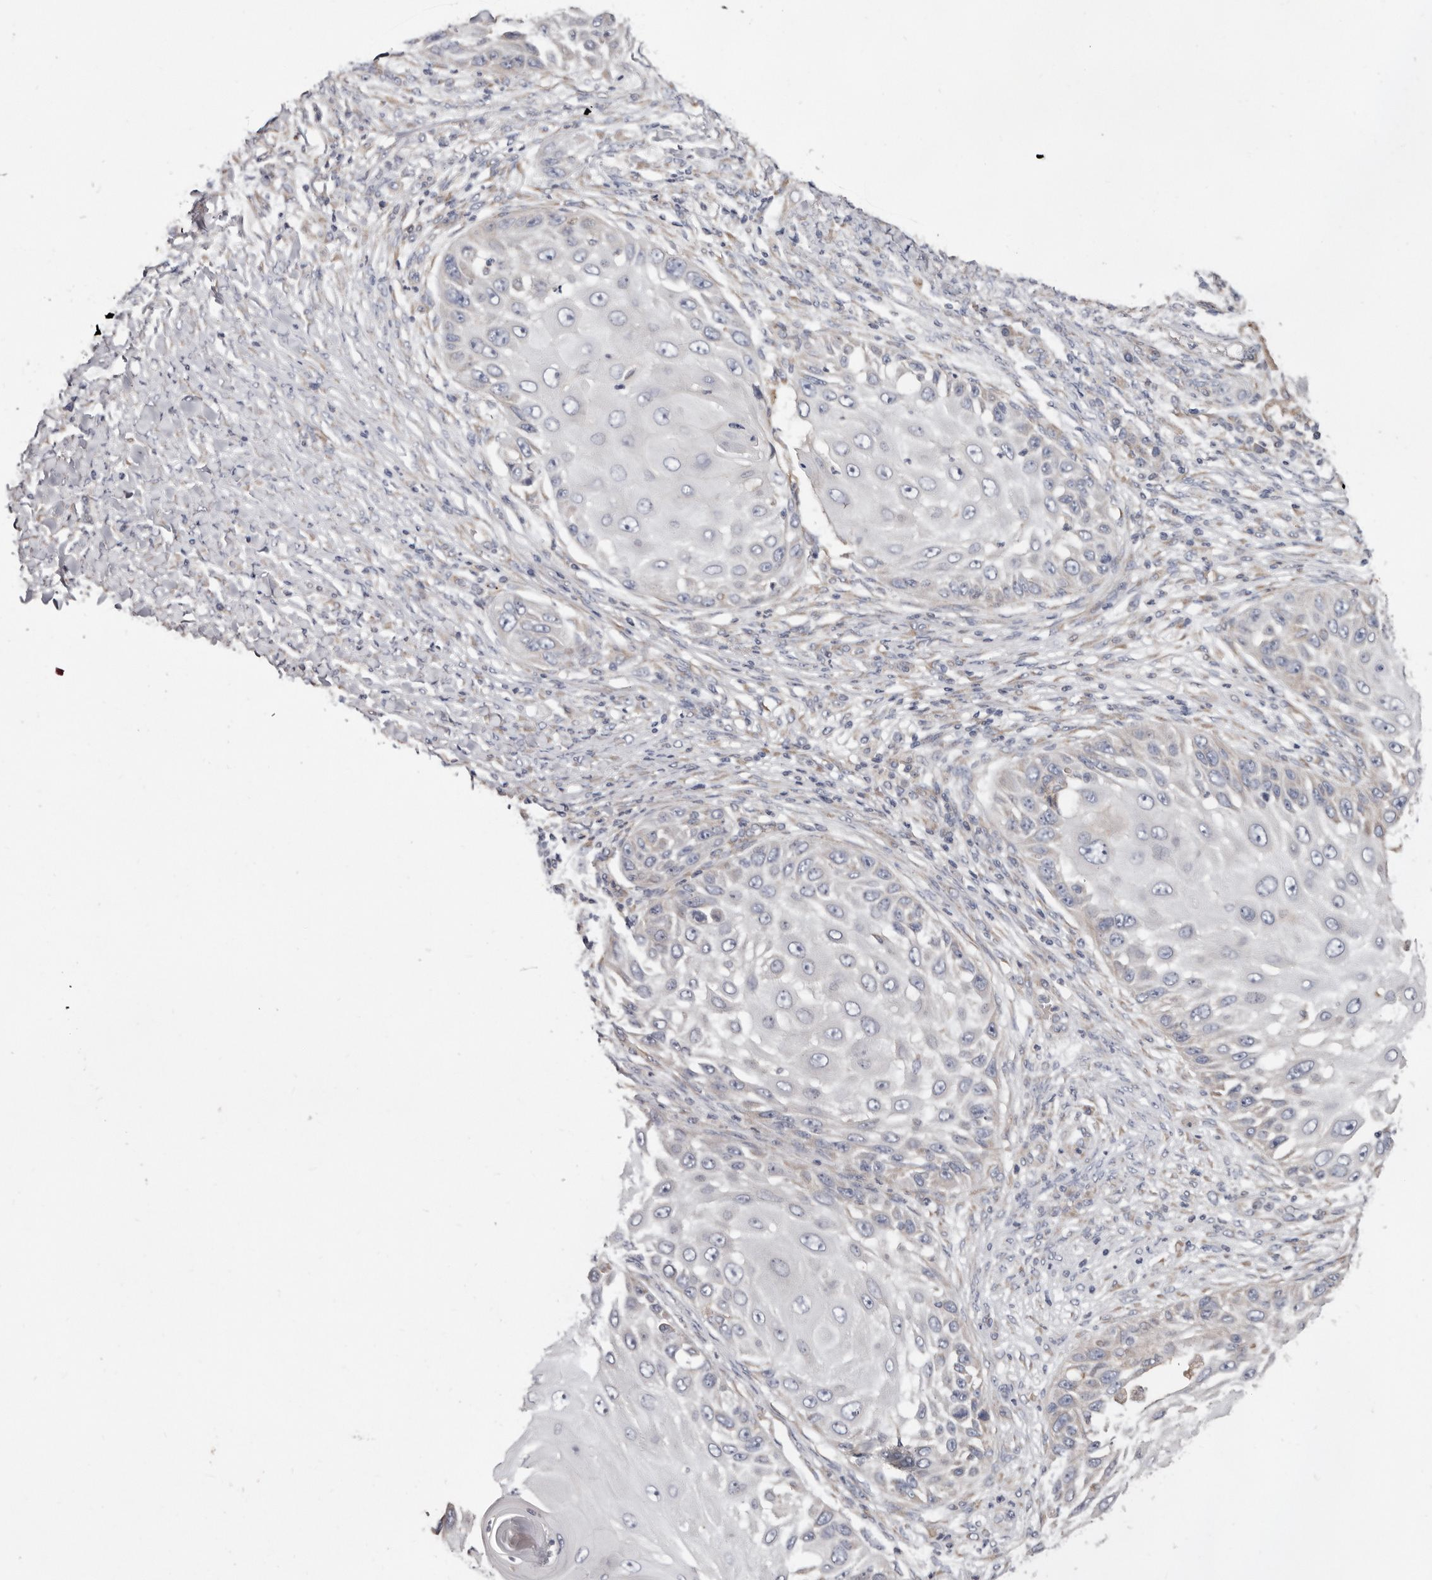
{"staining": {"intensity": "negative", "quantity": "none", "location": "none"}, "tissue": "skin cancer", "cell_type": "Tumor cells", "image_type": "cancer", "snomed": [{"axis": "morphology", "description": "Squamous cell carcinoma, NOS"}, {"axis": "topography", "description": "Skin"}], "caption": "Micrograph shows no significant protein expression in tumor cells of skin cancer (squamous cell carcinoma). Nuclei are stained in blue.", "gene": "ASIC5", "patient": {"sex": "female", "age": 44}}